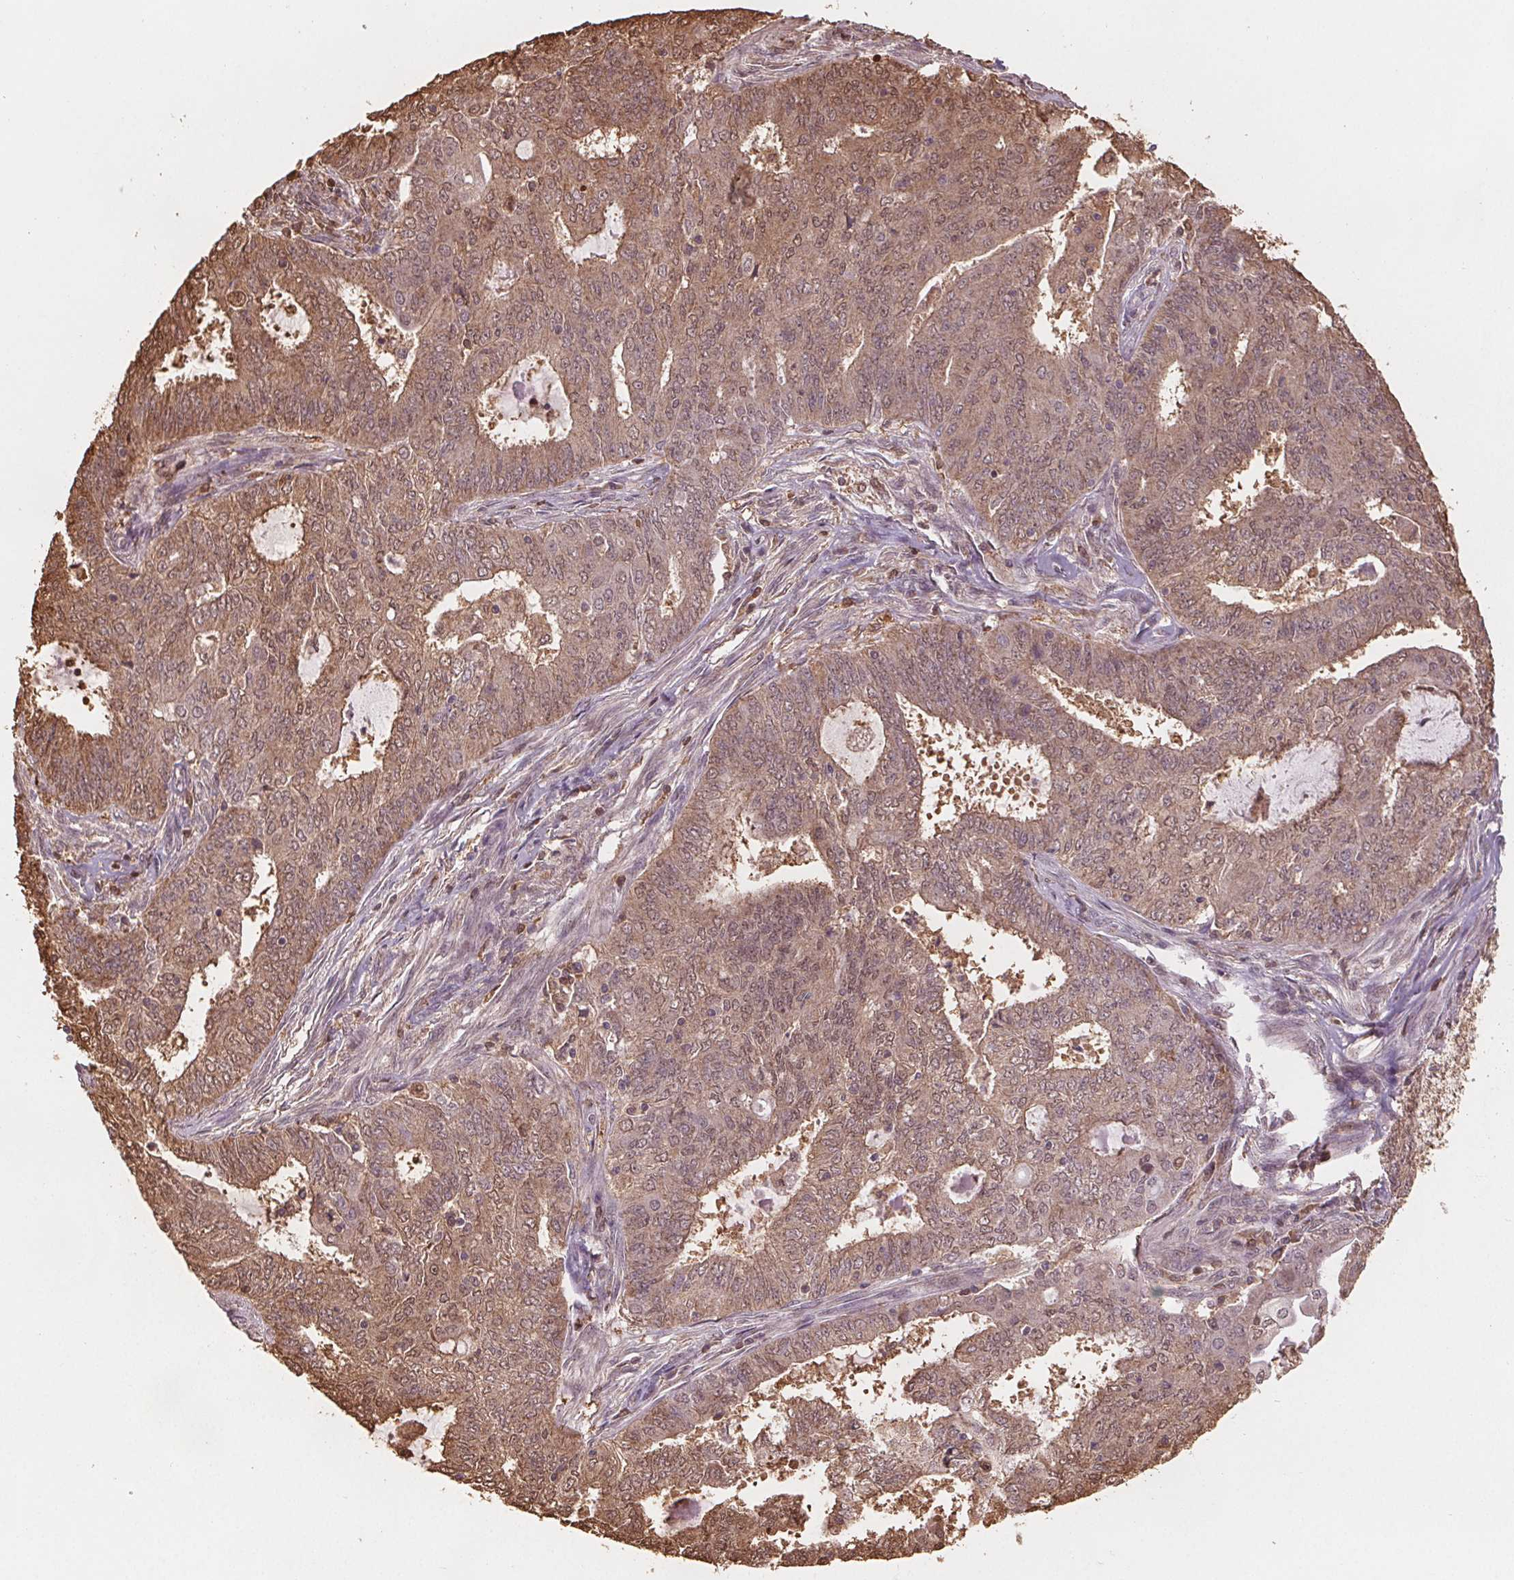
{"staining": {"intensity": "moderate", "quantity": ">75%", "location": "cytoplasmic/membranous,nuclear"}, "tissue": "endometrial cancer", "cell_type": "Tumor cells", "image_type": "cancer", "snomed": [{"axis": "morphology", "description": "Adenocarcinoma, NOS"}, {"axis": "topography", "description": "Endometrium"}], "caption": "Immunohistochemistry (IHC) (DAB) staining of endometrial cancer (adenocarcinoma) demonstrates moderate cytoplasmic/membranous and nuclear protein expression in about >75% of tumor cells. (DAB = brown stain, brightfield microscopy at high magnification).", "gene": "ENO1", "patient": {"sex": "female", "age": 62}}